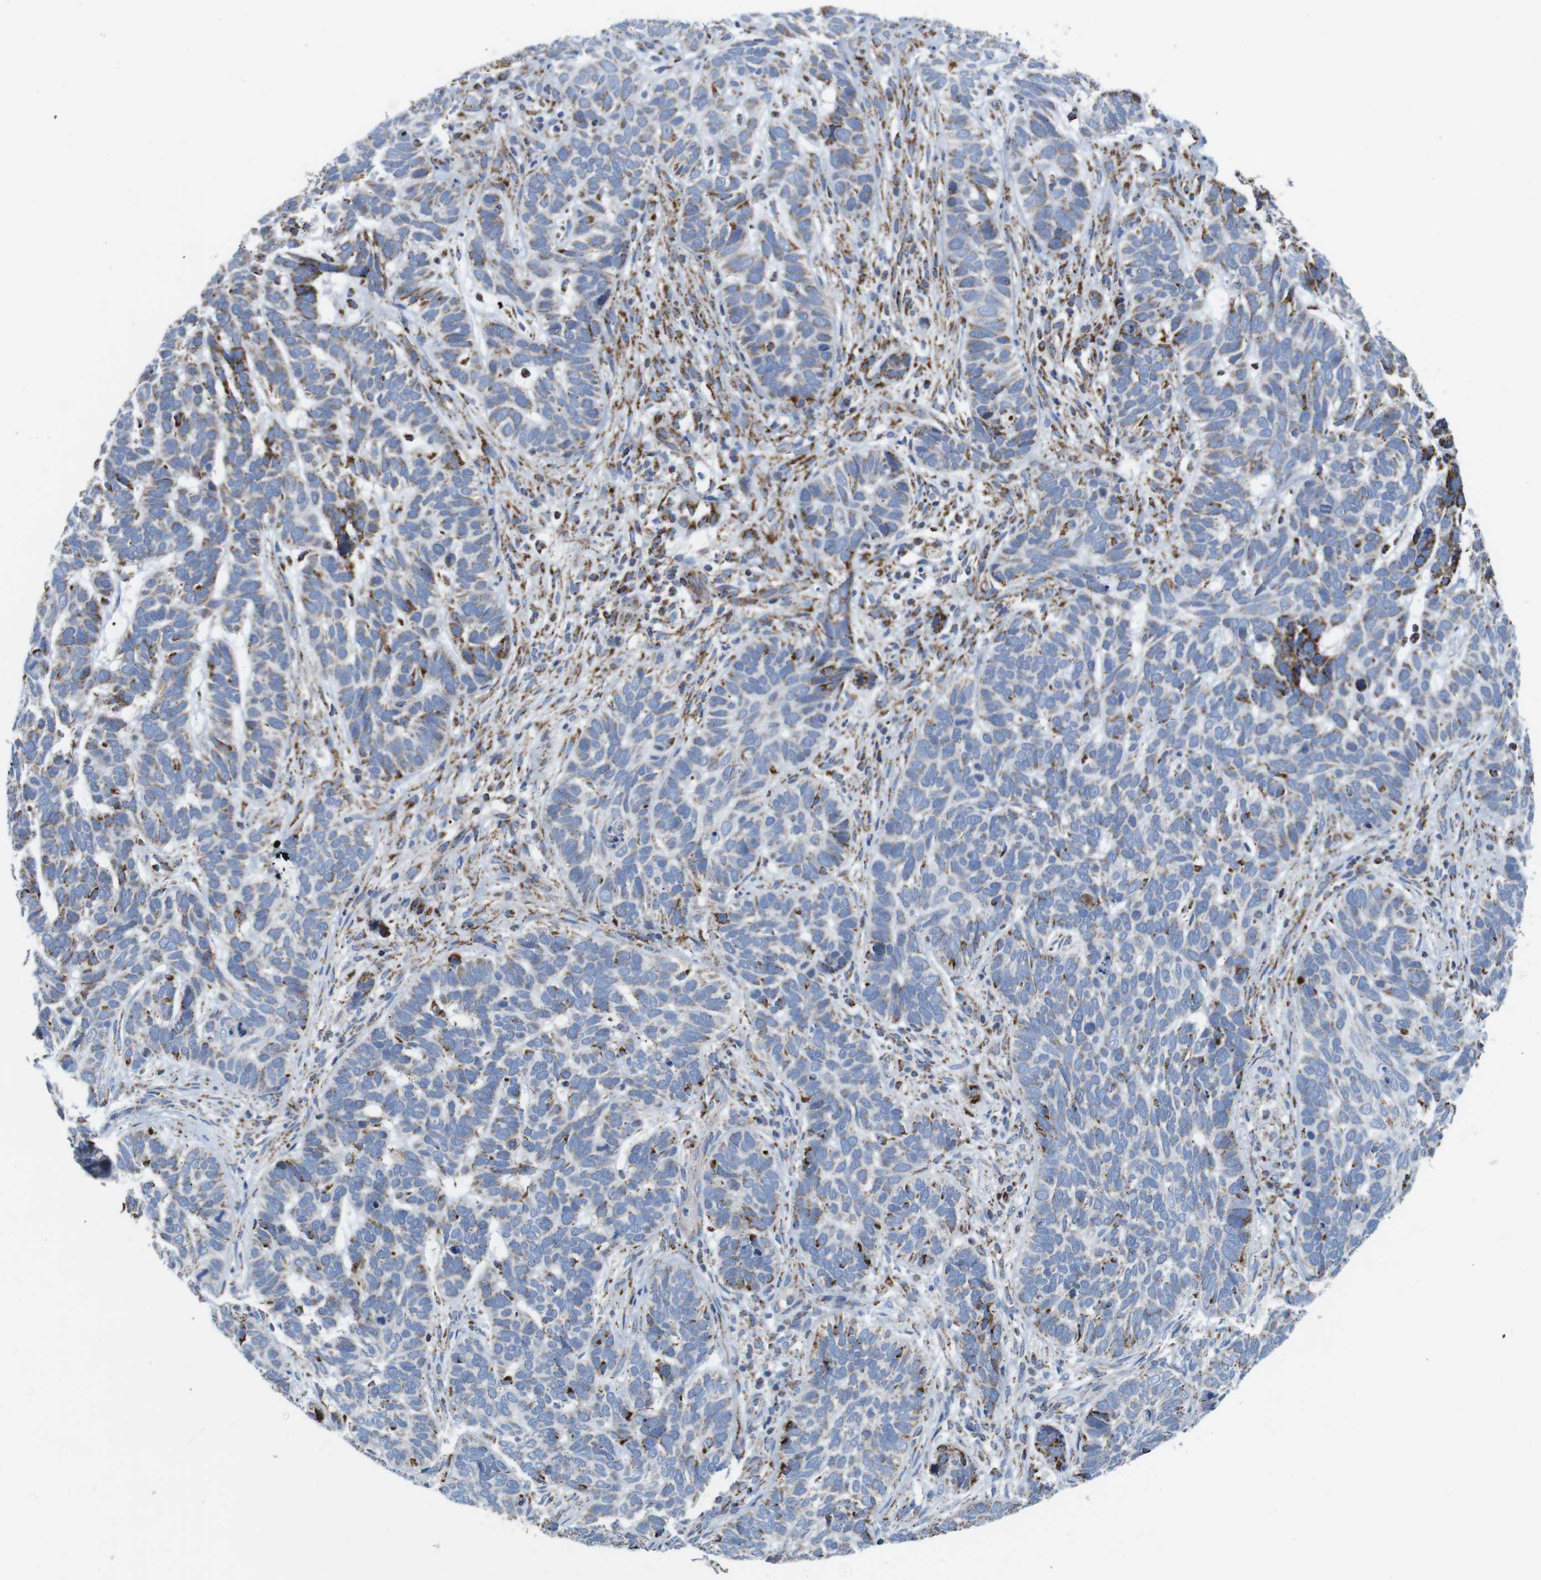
{"staining": {"intensity": "moderate", "quantity": "<25%", "location": "cytoplasmic/membranous"}, "tissue": "skin cancer", "cell_type": "Tumor cells", "image_type": "cancer", "snomed": [{"axis": "morphology", "description": "Basal cell carcinoma"}, {"axis": "topography", "description": "Skin"}], "caption": "This is an image of immunohistochemistry staining of skin cancer (basal cell carcinoma), which shows moderate positivity in the cytoplasmic/membranous of tumor cells.", "gene": "ATP5PO", "patient": {"sex": "male", "age": 87}}